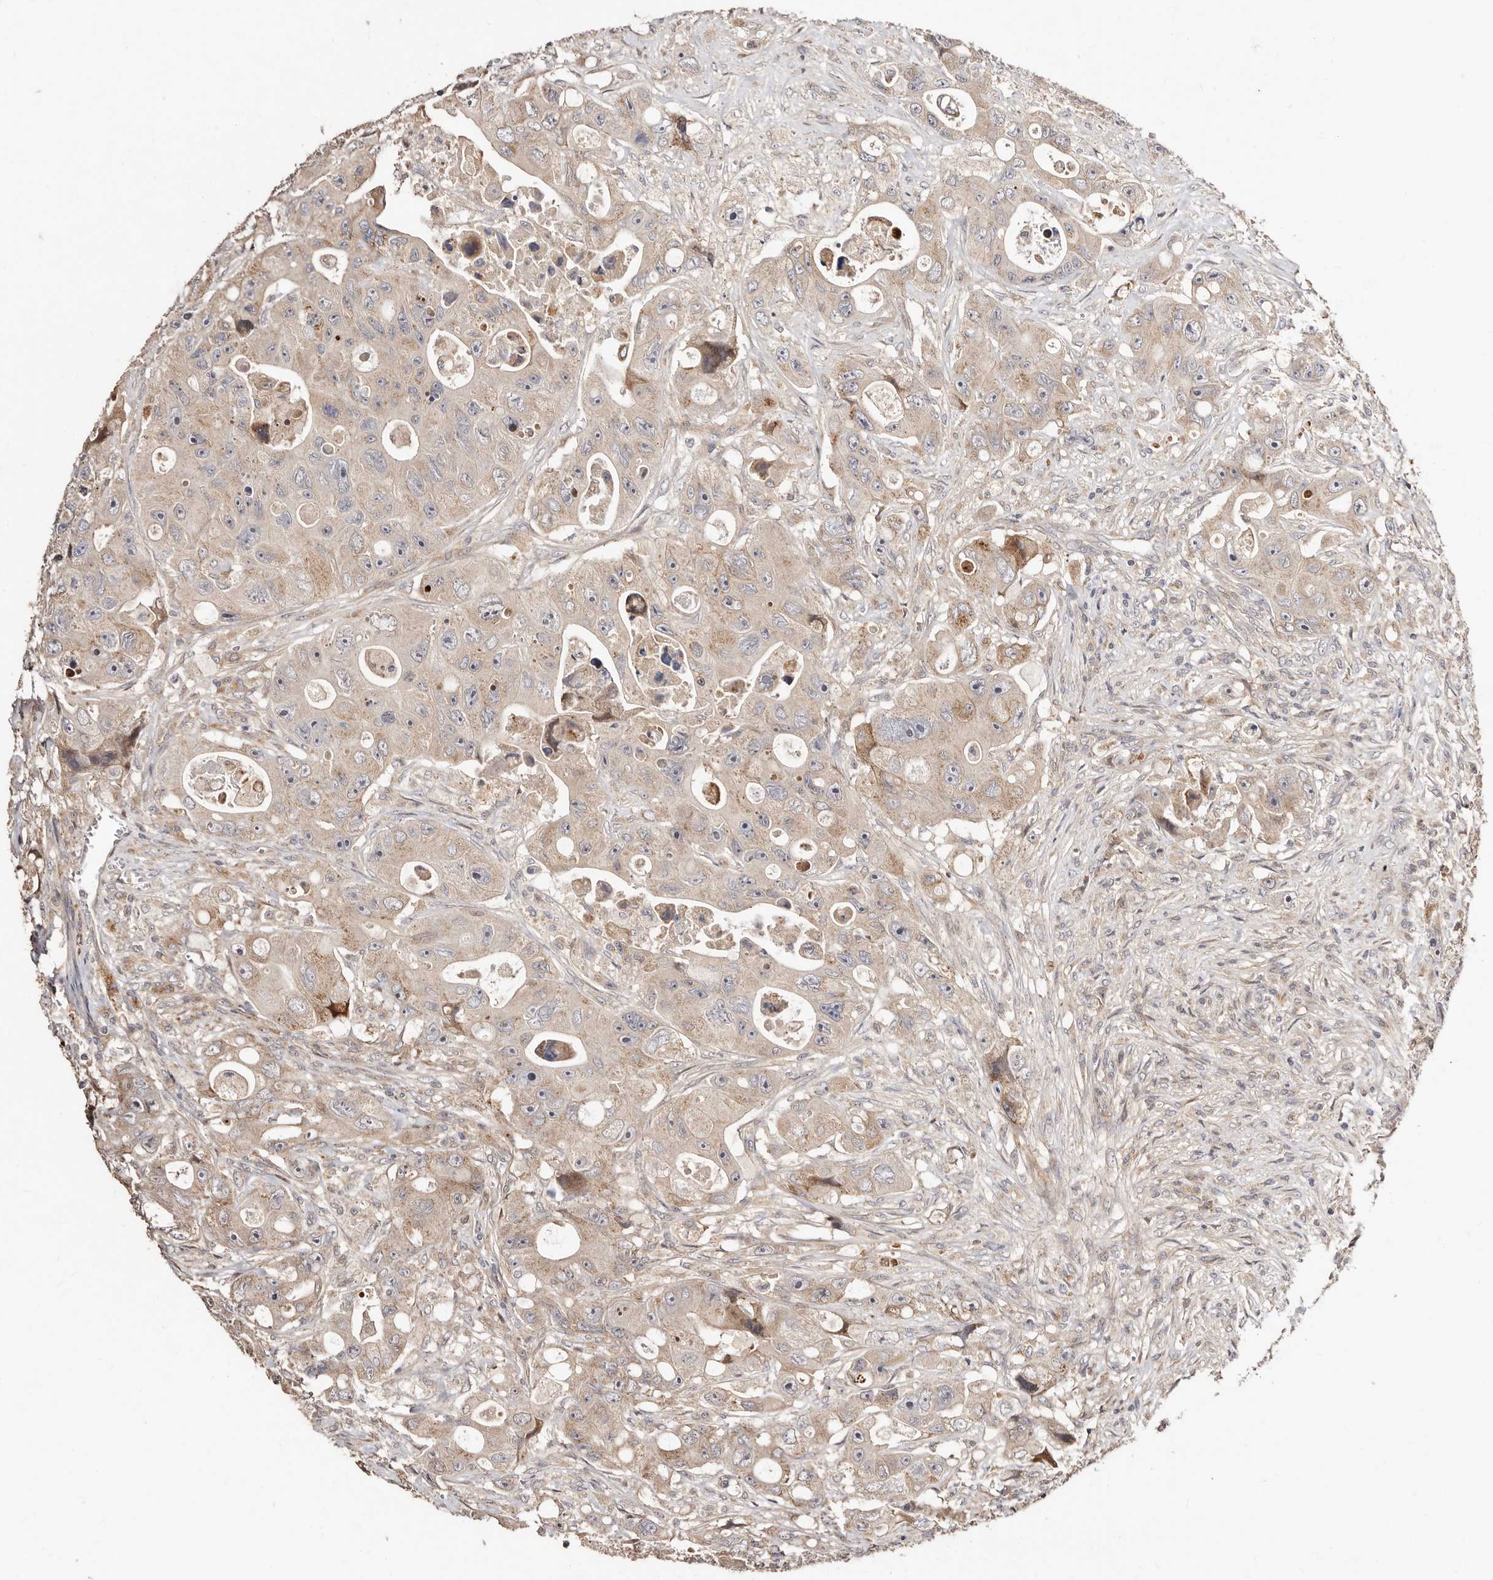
{"staining": {"intensity": "weak", "quantity": "25%-75%", "location": "cytoplasmic/membranous"}, "tissue": "colorectal cancer", "cell_type": "Tumor cells", "image_type": "cancer", "snomed": [{"axis": "morphology", "description": "Adenocarcinoma, NOS"}, {"axis": "topography", "description": "Colon"}], "caption": "Immunohistochemical staining of human colorectal adenocarcinoma shows low levels of weak cytoplasmic/membranous protein staining in about 25%-75% of tumor cells. (Brightfield microscopy of DAB IHC at high magnification).", "gene": "APOL6", "patient": {"sex": "female", "age": 46}}